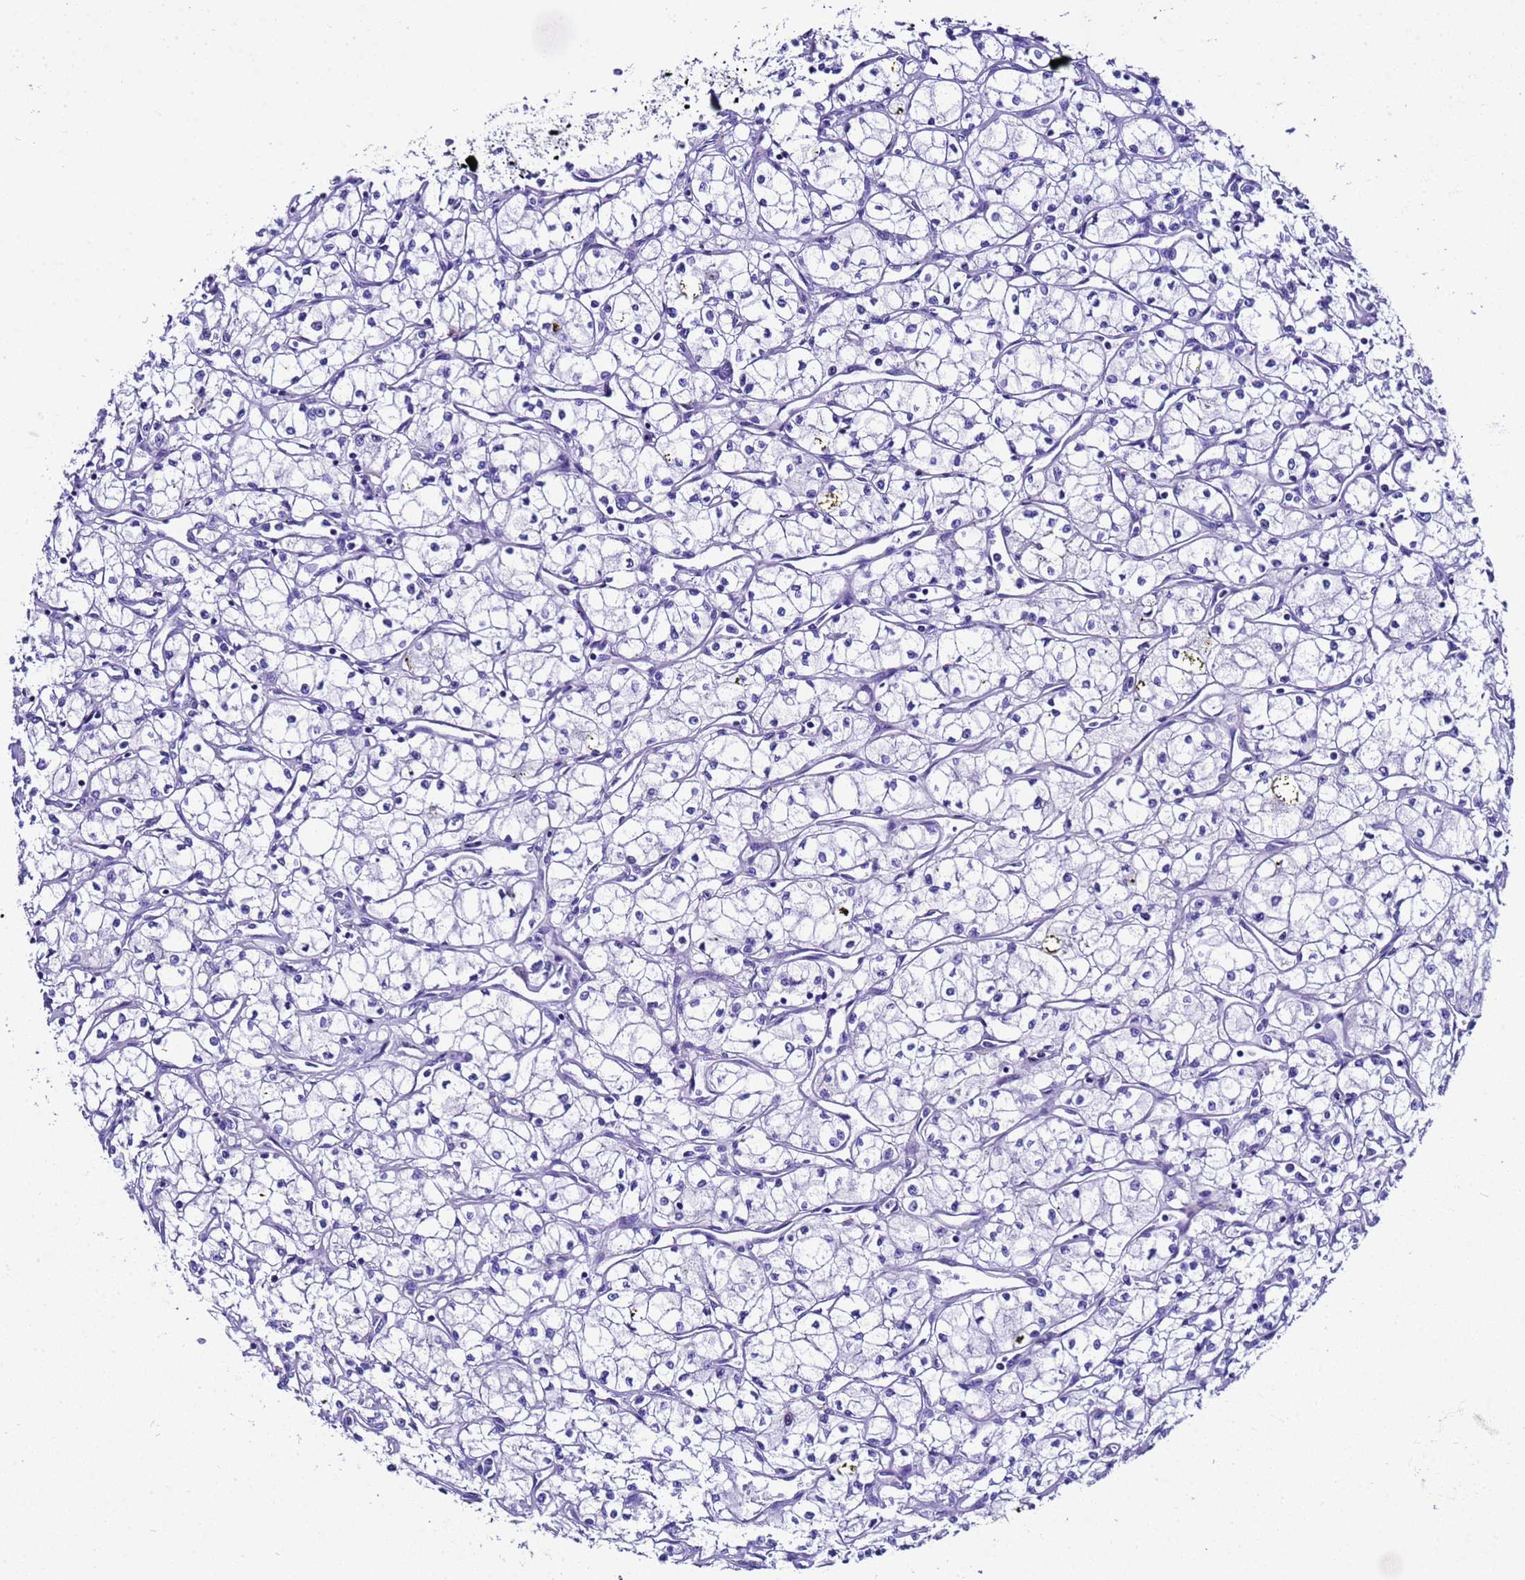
{"staining": {"intensity": "negative", "quantity": "none", "location": "none"}, "tissue": "renal cancer", "cell_type": "Tumor cells", "image_type": "cancer", "snomed": [{"axis": "morphology", "description": "Adenocarcinoma, NOS"}, {"axis": "topography", "description": "Kidney"}], "caption": "Tumor cells show no significant positivity in adenocarcinoma (renal).", "gene": "UGT2B10", "patient": {"sex": "male", "age": 59}}